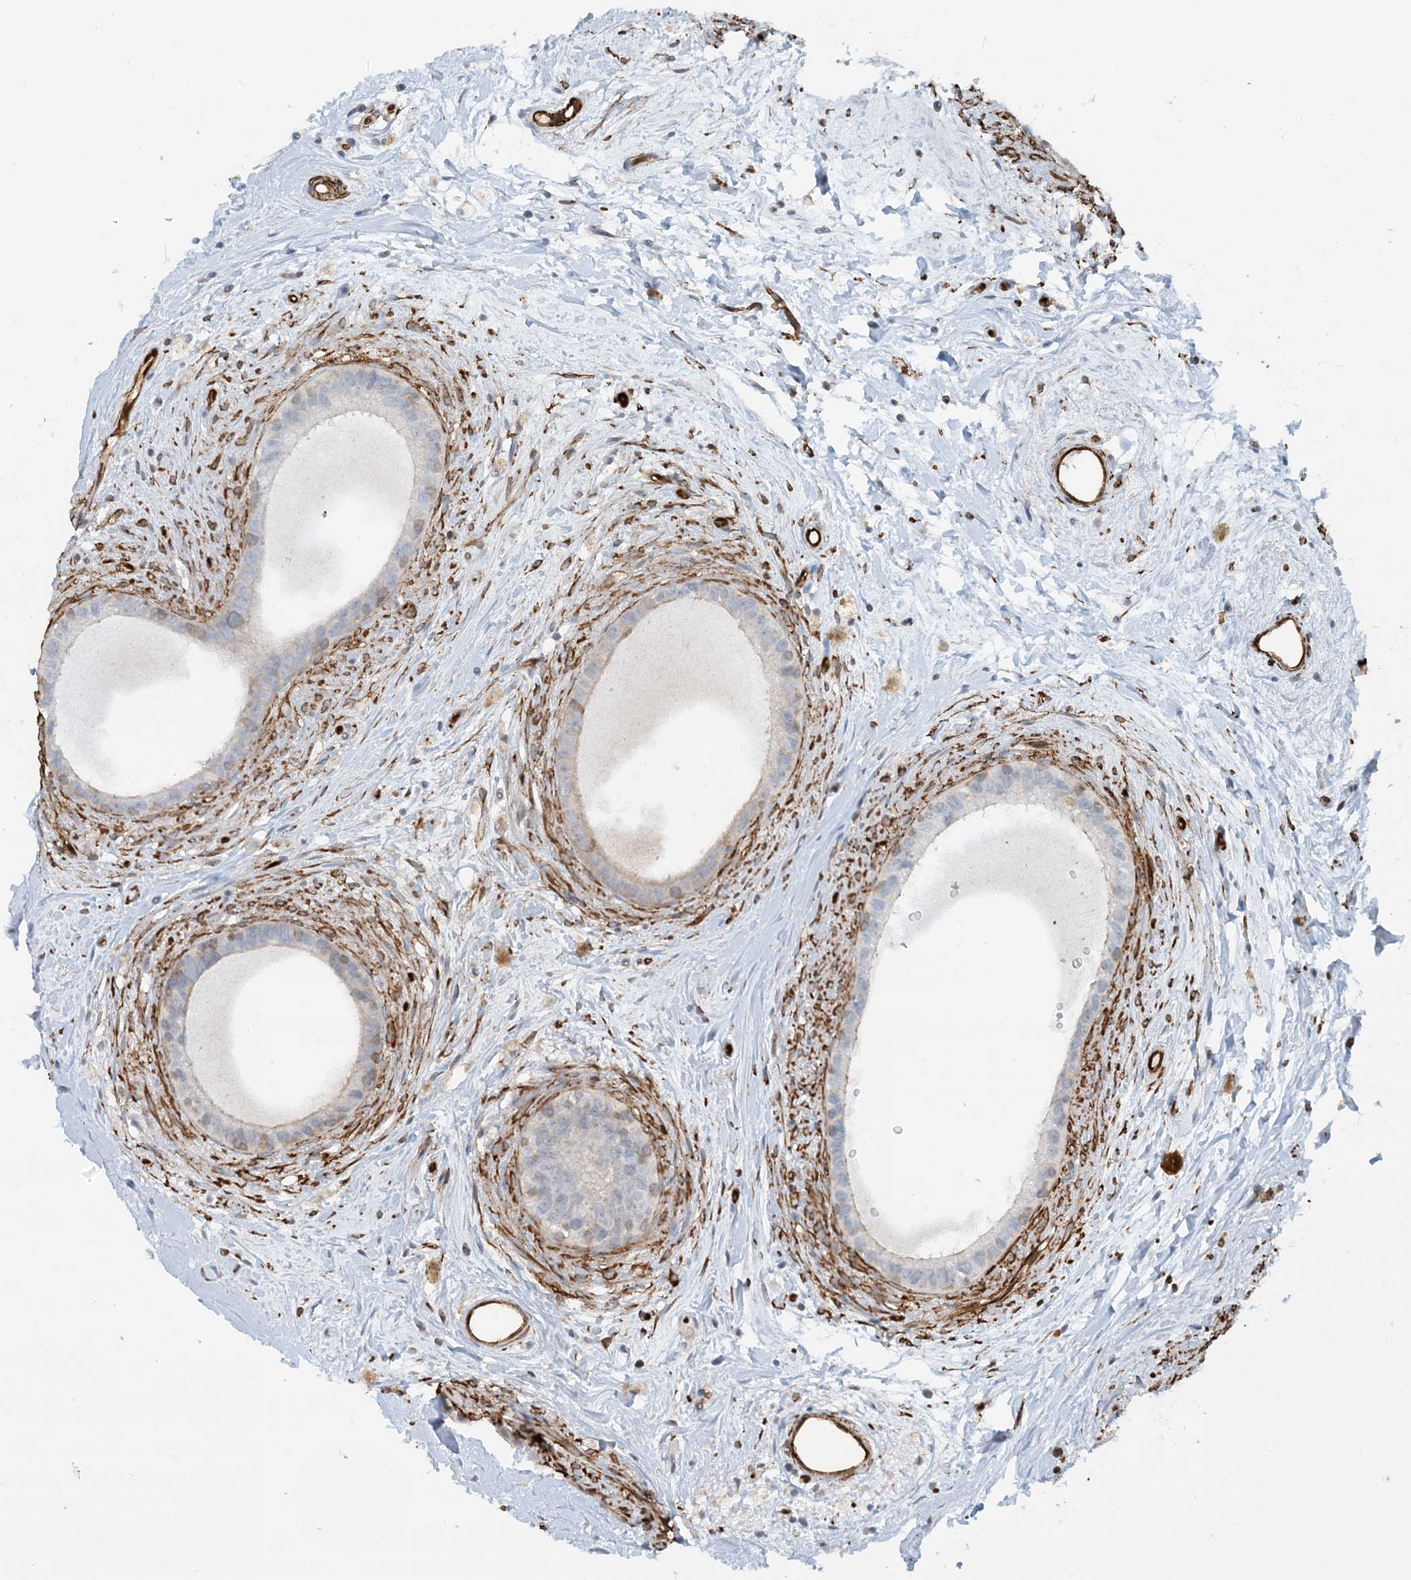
{"staining": {"intensity": "weak", "quantity": "<25%", "location": "cytoplasmic/membranous"}, "tissue": "epididymis", "cell_type": "Glandular cells", "image_type": "normal", "snomed": [{"axis": "morphology", "description": "Normal tissue, NOS"}, {"axis": "topography", "description": "Epididymis"}], "caption": "Protein analysis of benign epididymis shows no significant expression in glandular cells.", "gene": "PPM1F", "patient": {"sex": "male", "age": 80}}